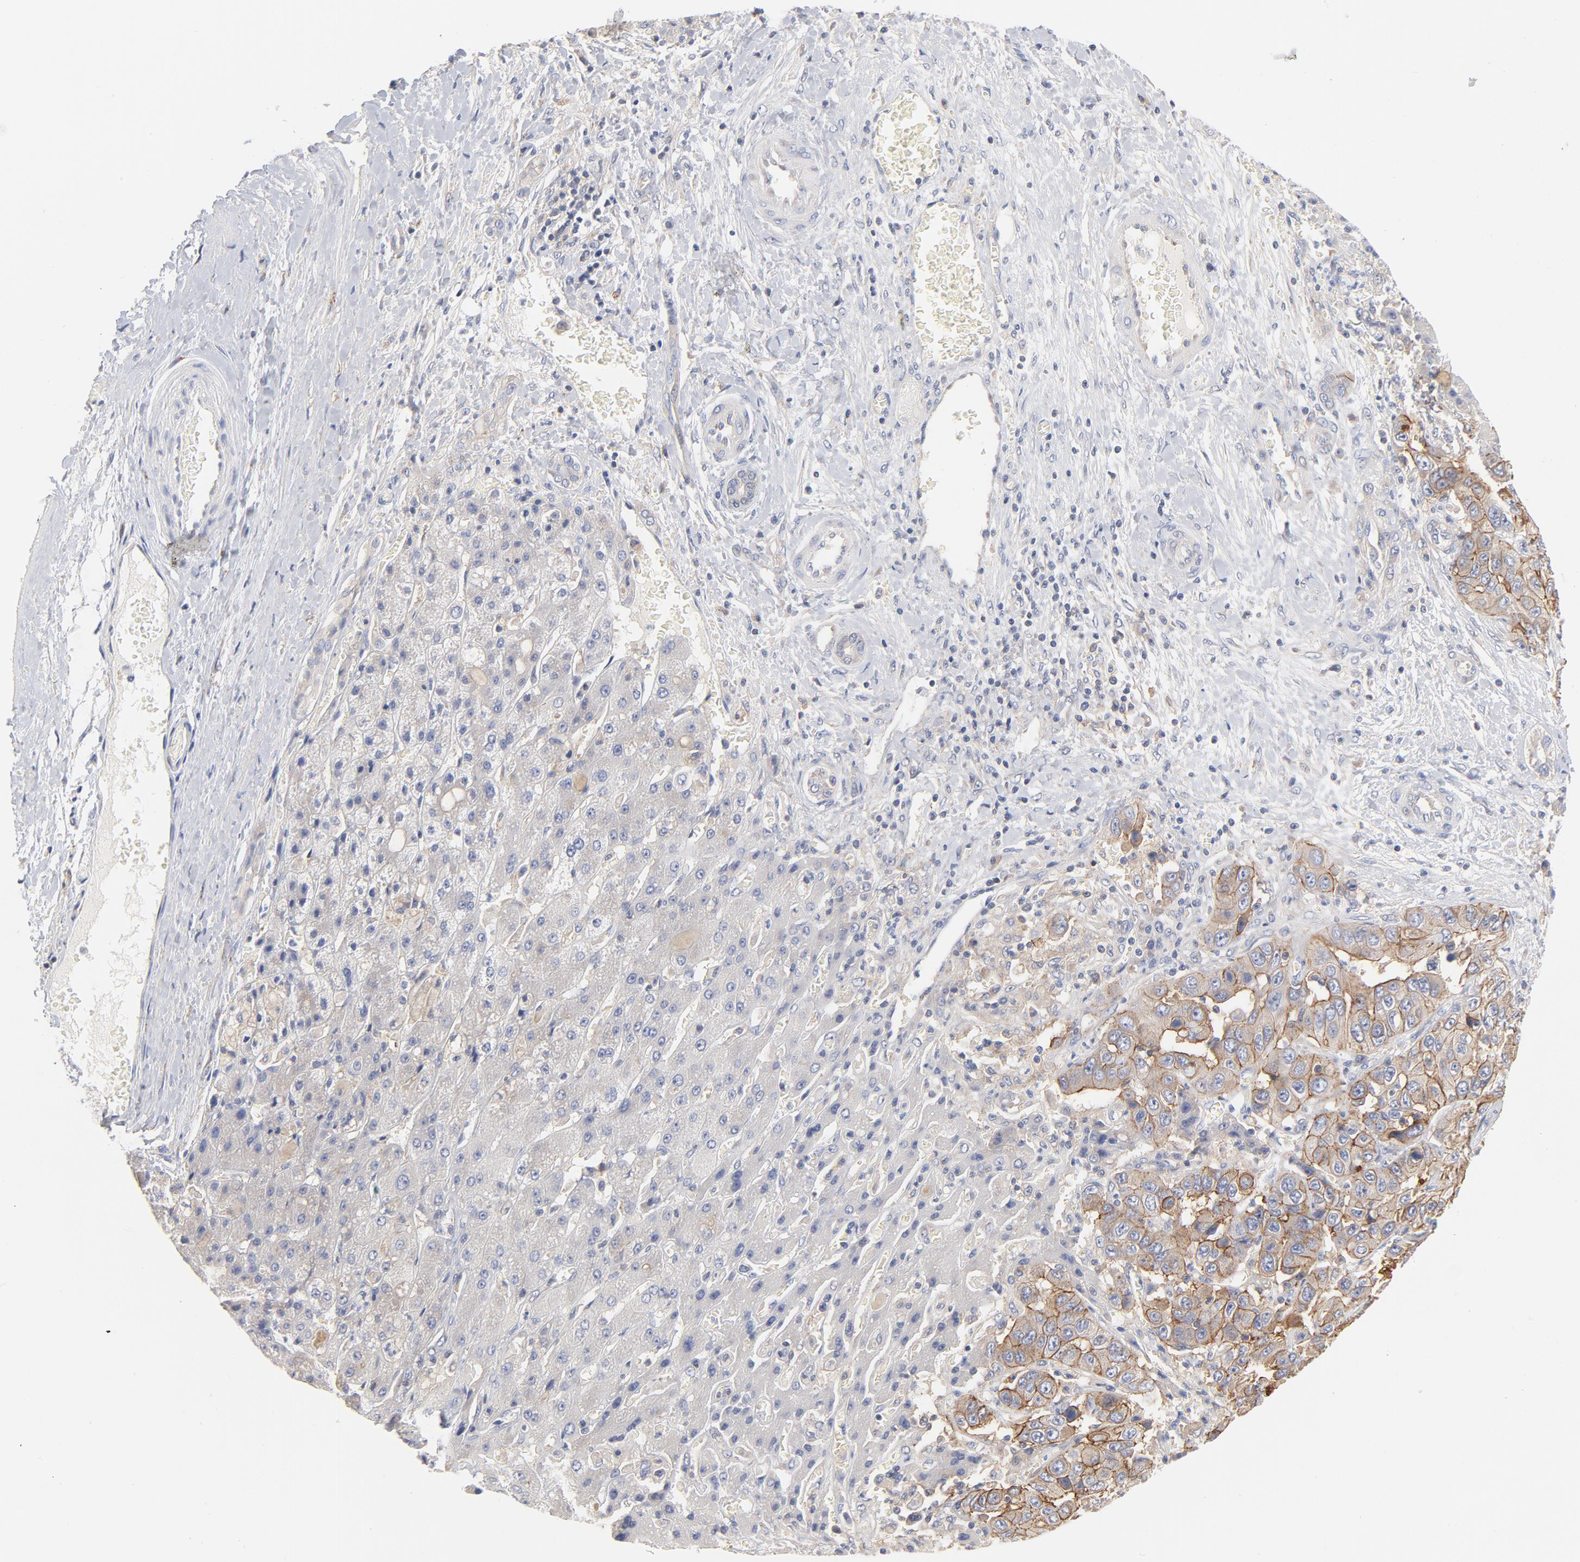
{"staining": {"intensity": "moderate", "quantity": ">75%", "location": "cytoplasmic/membranous"}, "tissue": "liver cancer", "cell_type": "Tumor cells", "image_type": "cancer", "snomed": [{"axis": "morphology", "description": "Cholangiocarcinoma"}, {"axis": "topography", "description": "Liver"}], "caption": "Liver cancer (cholangiocarcinoma) was stained to show a protein in brown. There is medium levels of moderate cytoplasmic/membranous staining in approximately >75% of tumor cells.", "gene": "SETD3", "patient": {"sex": "female", "age": 52}}